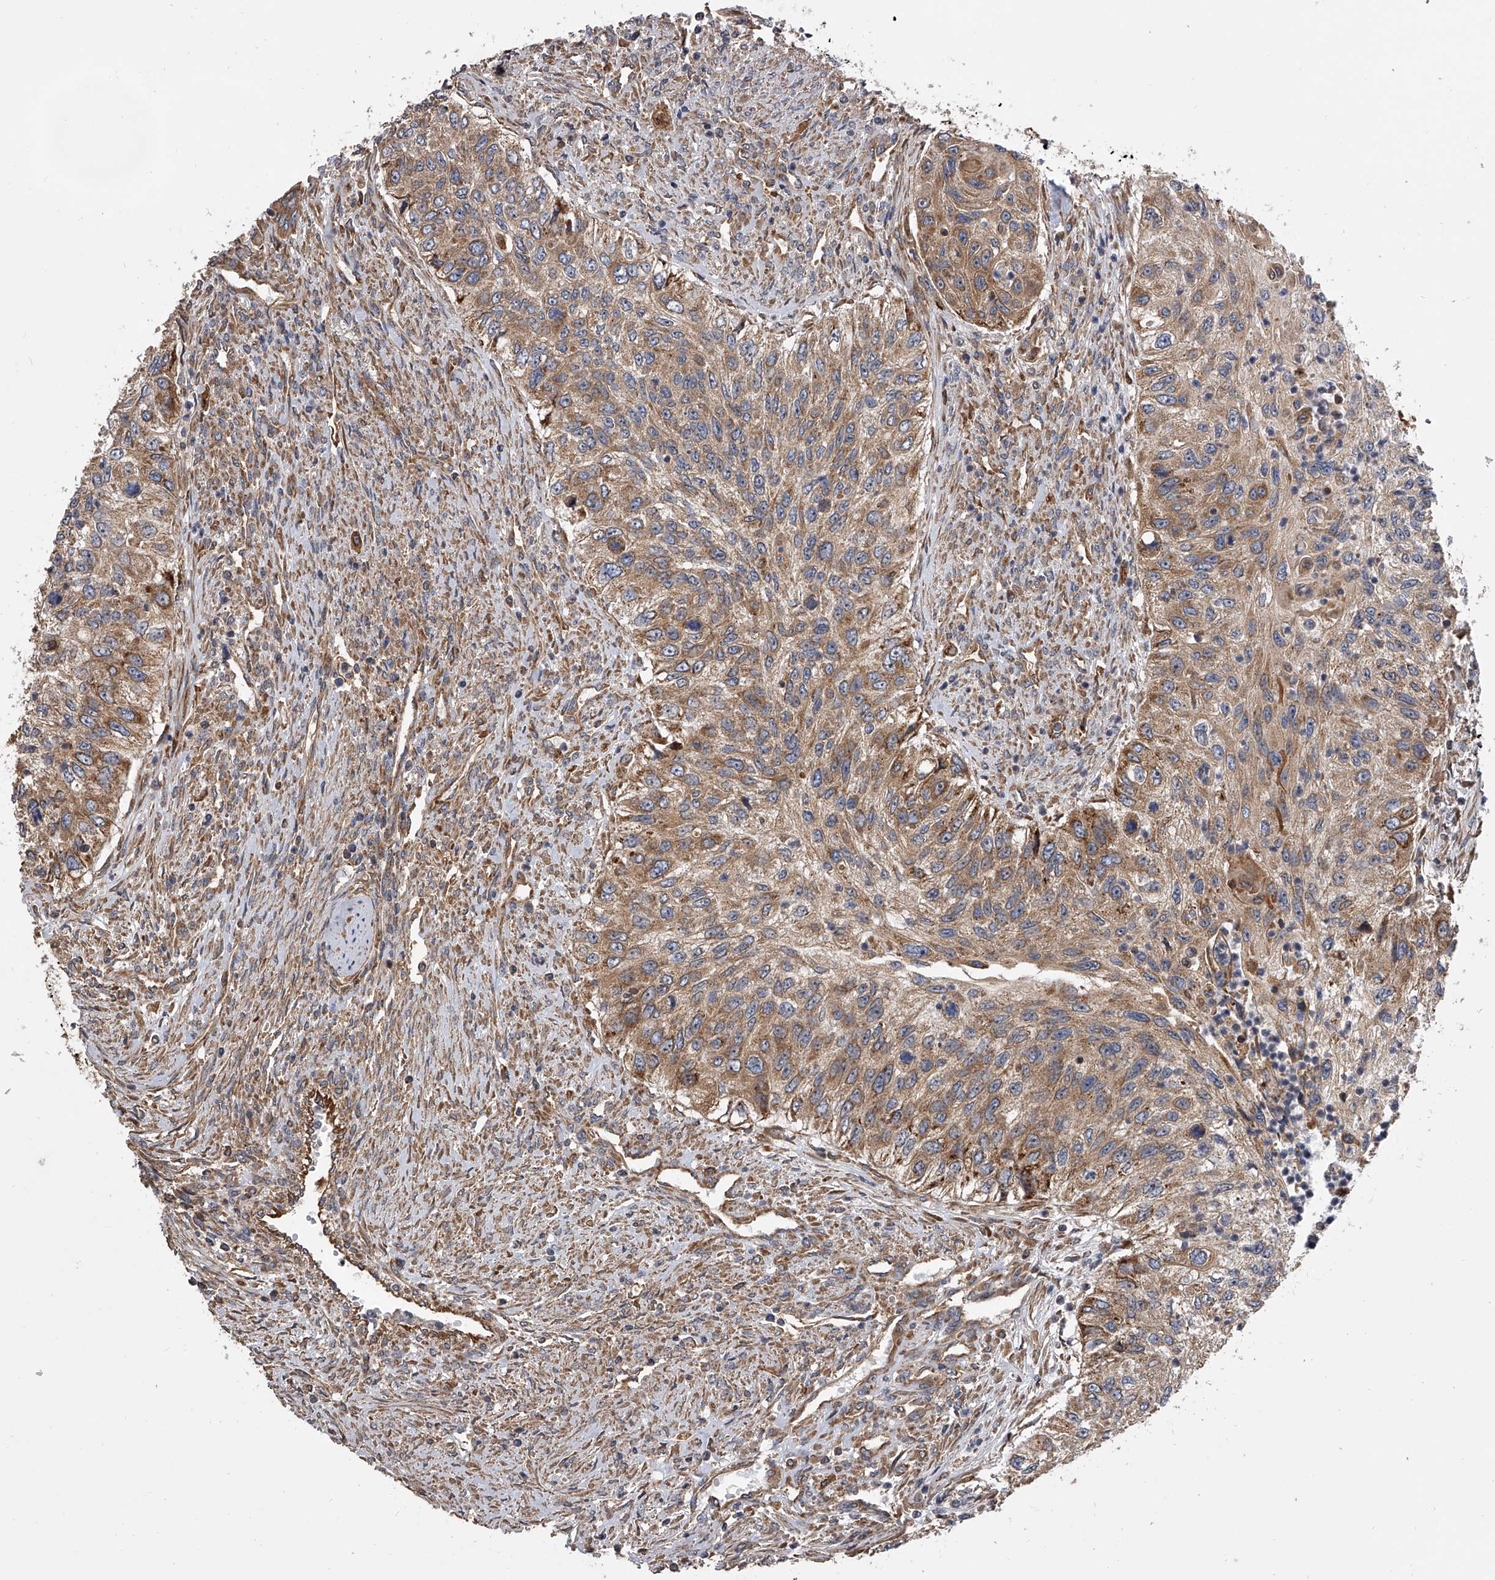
{"staining": {"intensity": "moderate", "quantity": "25%-75%", "location": "cytoplasmic/membranous"}, "tissue": "urothelial cancer", "cell_type": "Tumor cells", "image_type": "cancer", "snomed": [{"axis": "morphology", "description": "Urothelial carcinoma, High grade"}, {"axis": "topography", "description": "Urinary bladder"}], "caption": "This histopathology image exhibits immunohistochemistry staining of human urothelial carcinoma (high-grade), with medium moderate cytoplasmic/membranous positivity in about 25%-75% of tumor cells.", "gene": "EXOC4", "patient": {"sex": "female", "age": 60}}